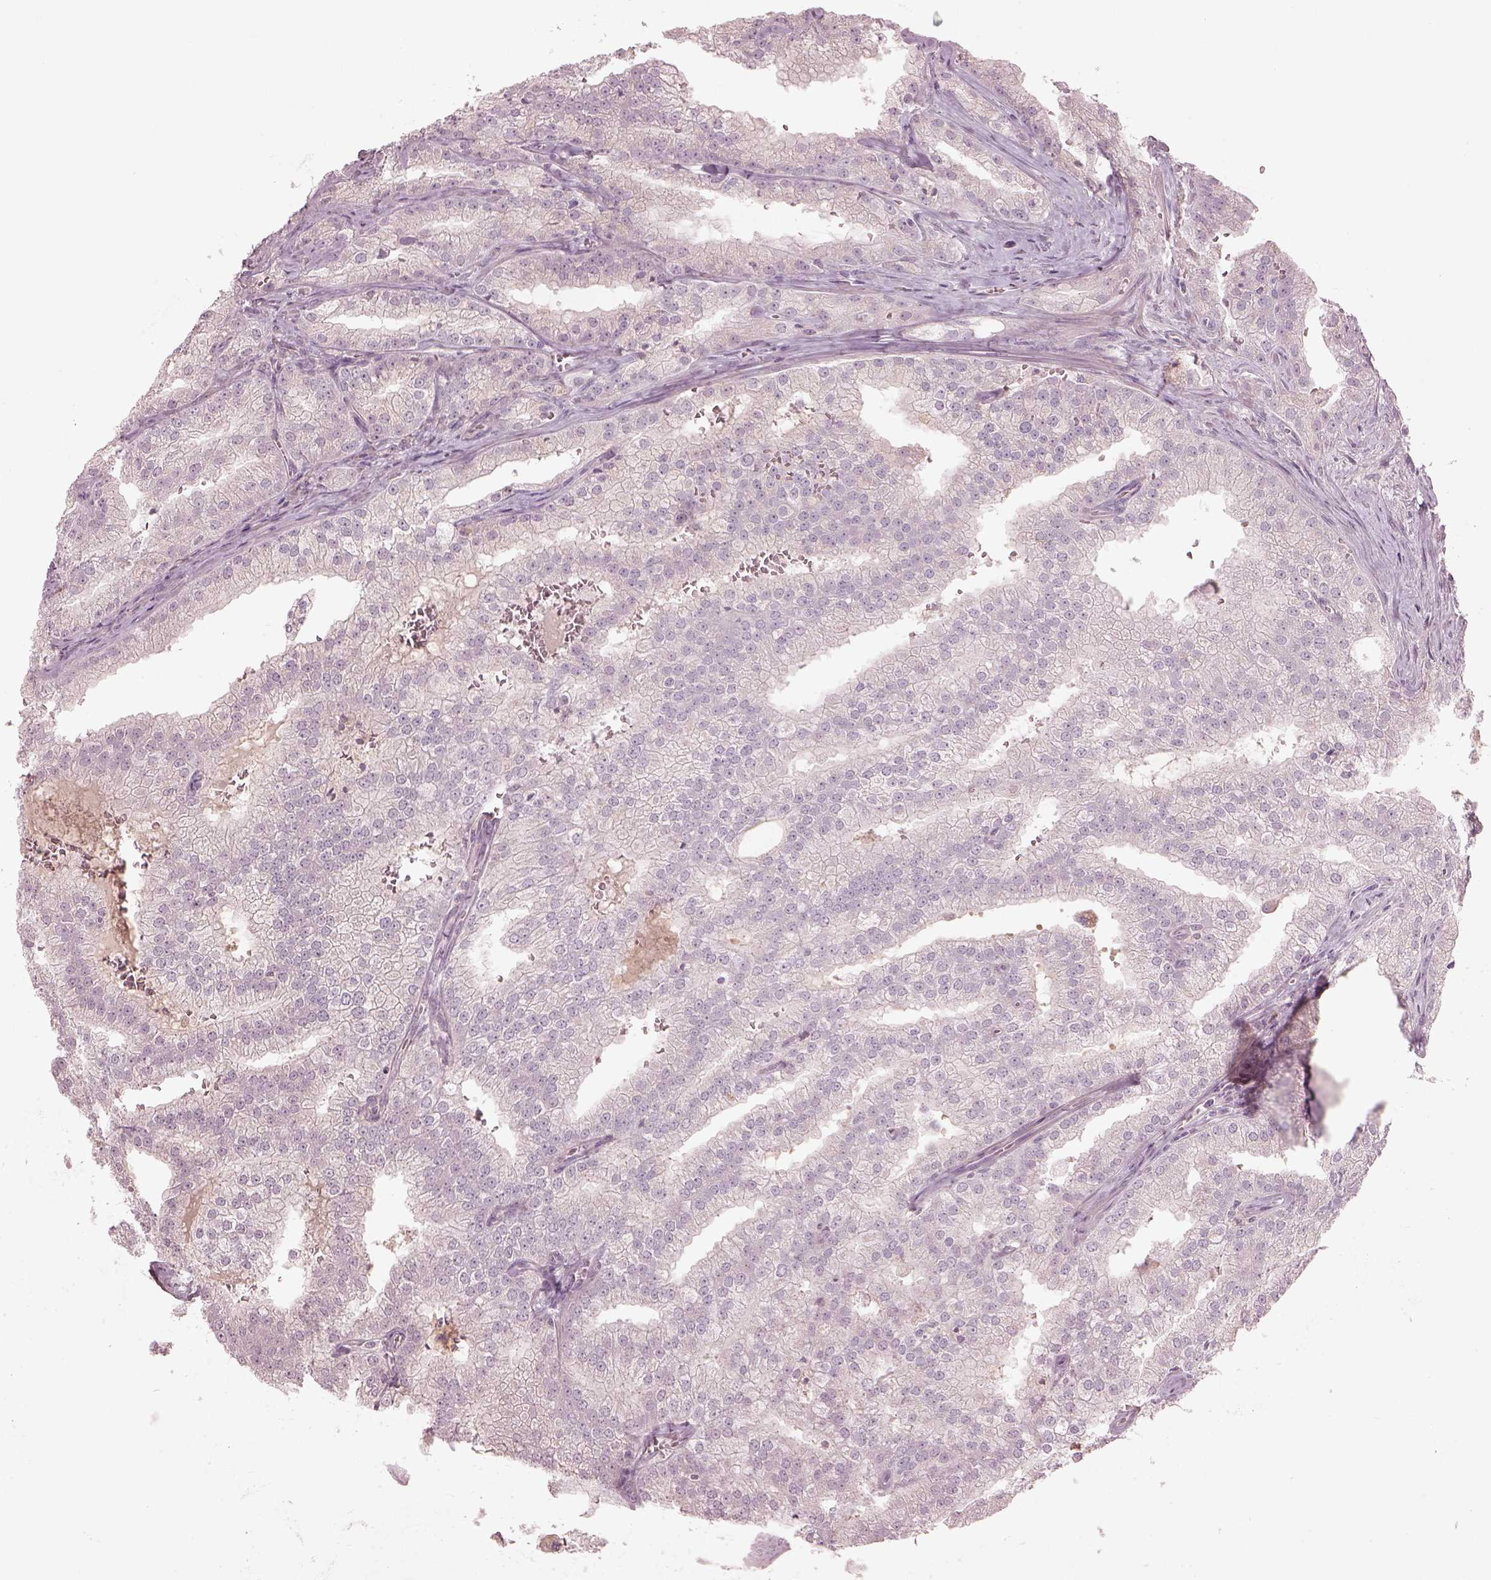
{"staining": {"intensity": "negative", "quantity": "none", "location": "none"}, "tissue": "prostate cancer", "cell_type": "Tumor cells", "image_type": "cancer", "snomed": [{"axis": "morphology", "description": "Adenocarcinoma, NOS"}, {"axis": "topography", "description": "Prostate"}], "caption": "Immunohistochemistry of human prostate cancer shows no positivity in tumor cells.", "gene": "MIA", "patient": {"sex": "male", "age": 70}}